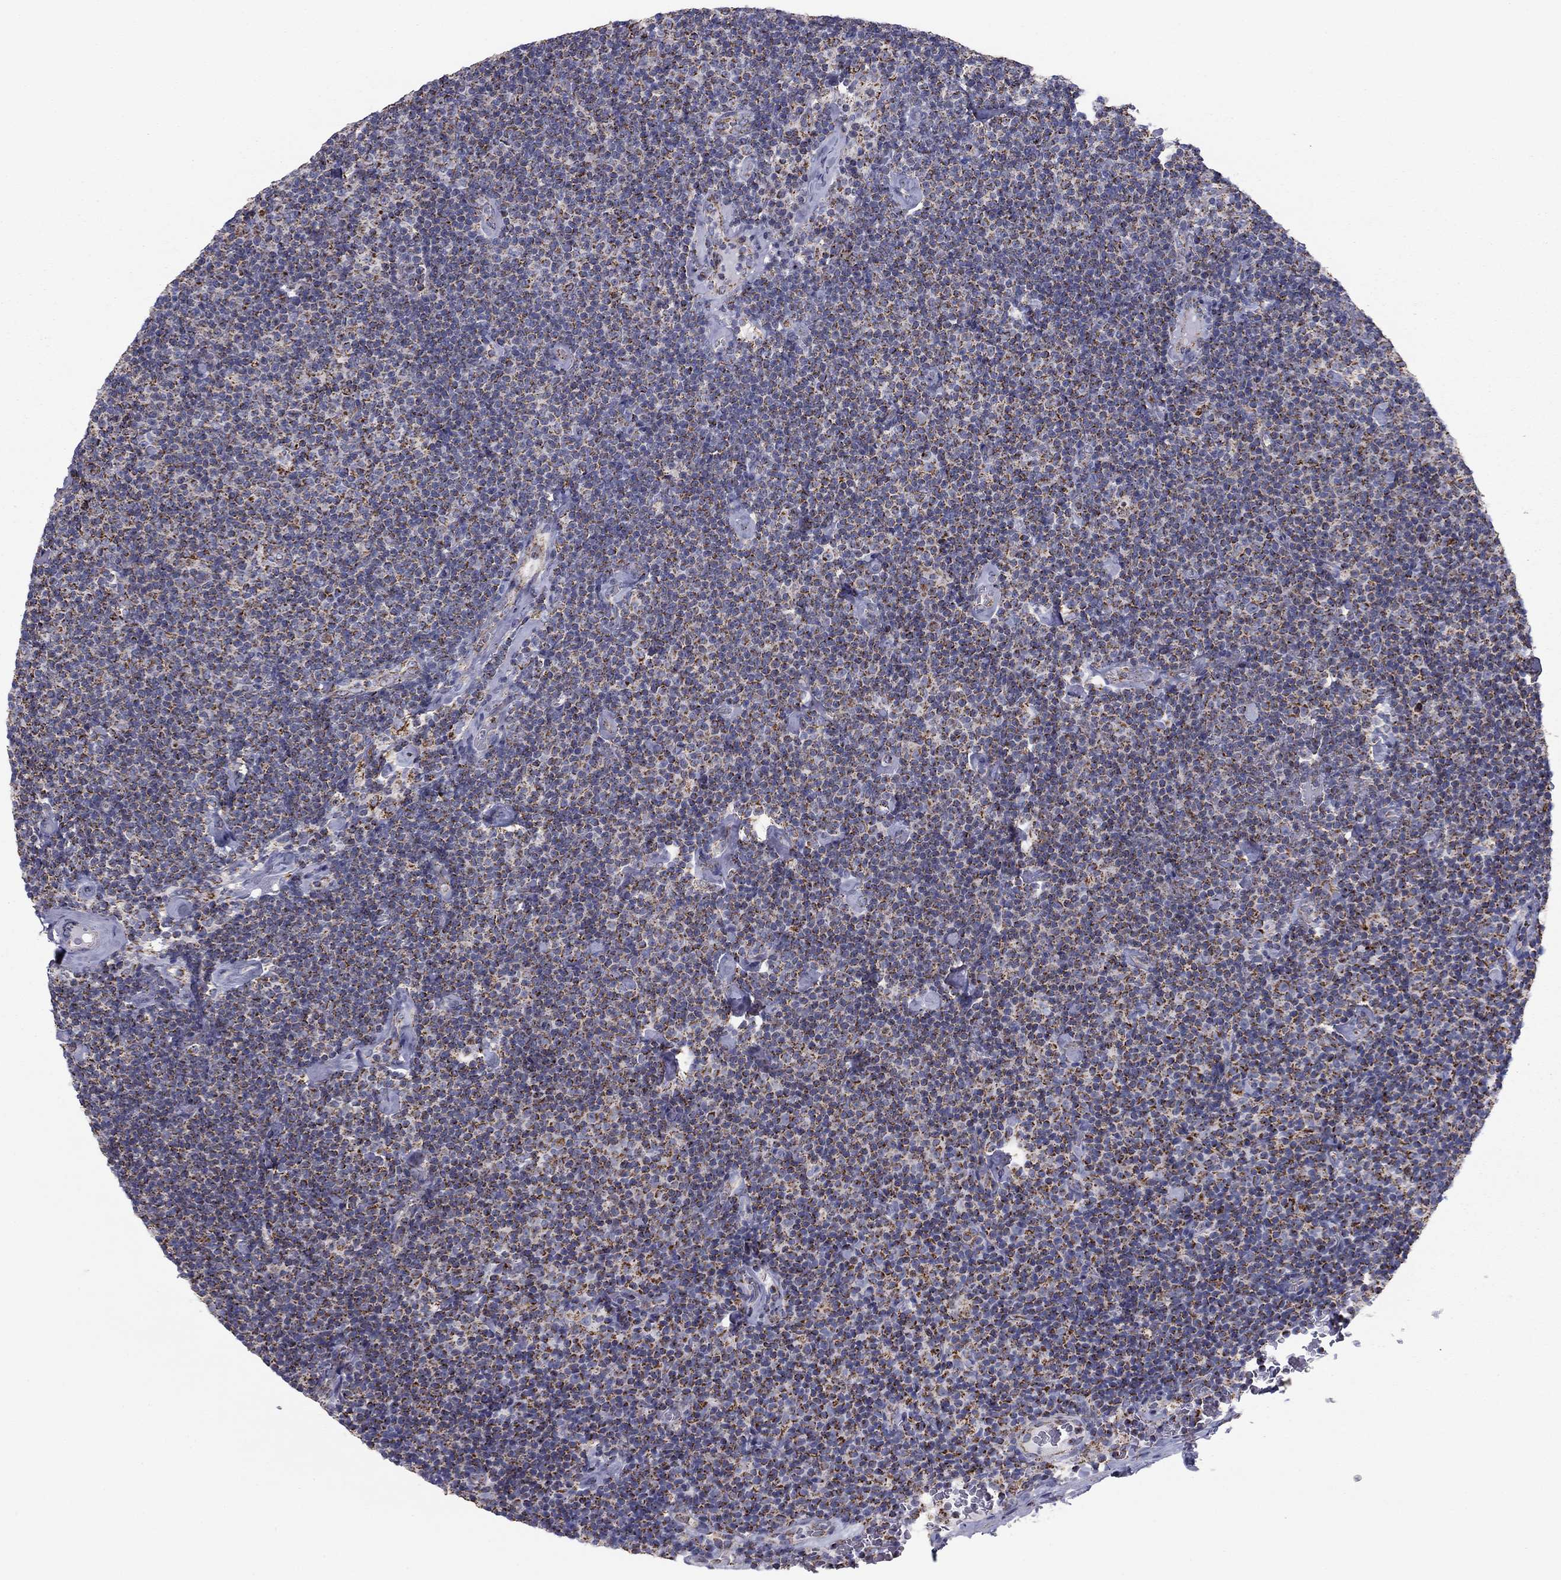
{"staining": {"intensity": "moderate", "quantity": "25%-75%", "location": "cytoplasmic/membranous"}, "tissue": "lymphoma", "cell_type": "Tumor cells", "image_type": "cancer", "snomed": [{"axis": "morphology", "description": "Malignant lymphoma, non-Hodgkin's type, Low grade"}, {"axis": "topography", "description": "Lymph node"}], "caption": "A histopathology image of low-grade malignant lymphoma, non-Hodgkin's type stained for a protein exhibits moderate cytoplasmic/membranous brown staining in tumor cells. (Brightfield microscopy of DAB IHC at high magnification).", "gene": "NDUFV1", "patient": {"sex": "male", "age": 81}}